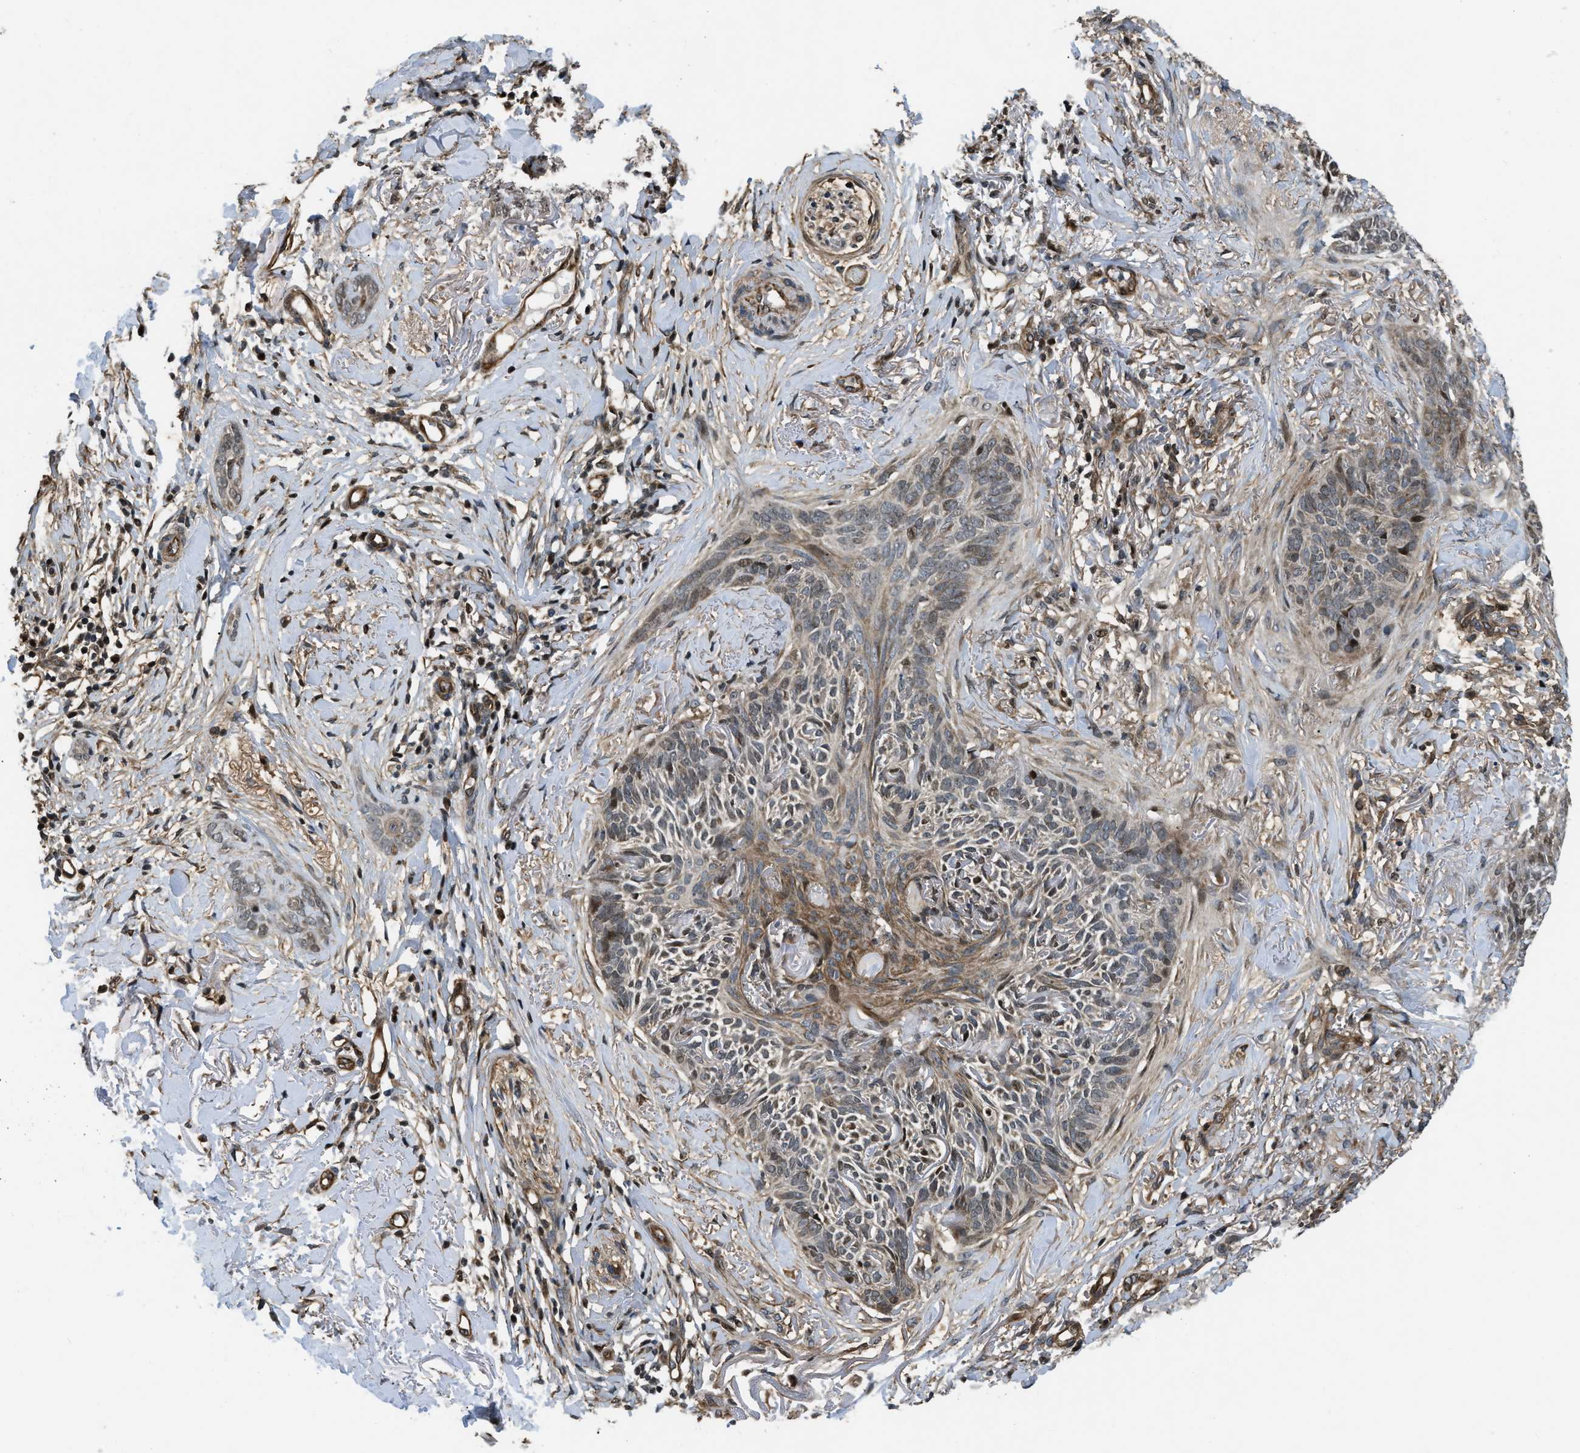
{"staining": {"intensity": "moderate", "quantity": "25%-75%", "location": "nuclear"}, "tissue": "skin cancer", "cell_type": "Tumor cells", "image_type": "cancer", "snomed": [{"axis": "morphology", "description": "Basal cell carcinoma"}, {"axis": "topography", "description": "Skin"}], "caption": "A micrograph showing moderate nuclear positivity in approximately 25%-75% of tumor cells in skin cancer, as visualized by brown immunohistochemical staining.", "gene": "LTA4H", "patient": {"sex": "female", "age": 84}}